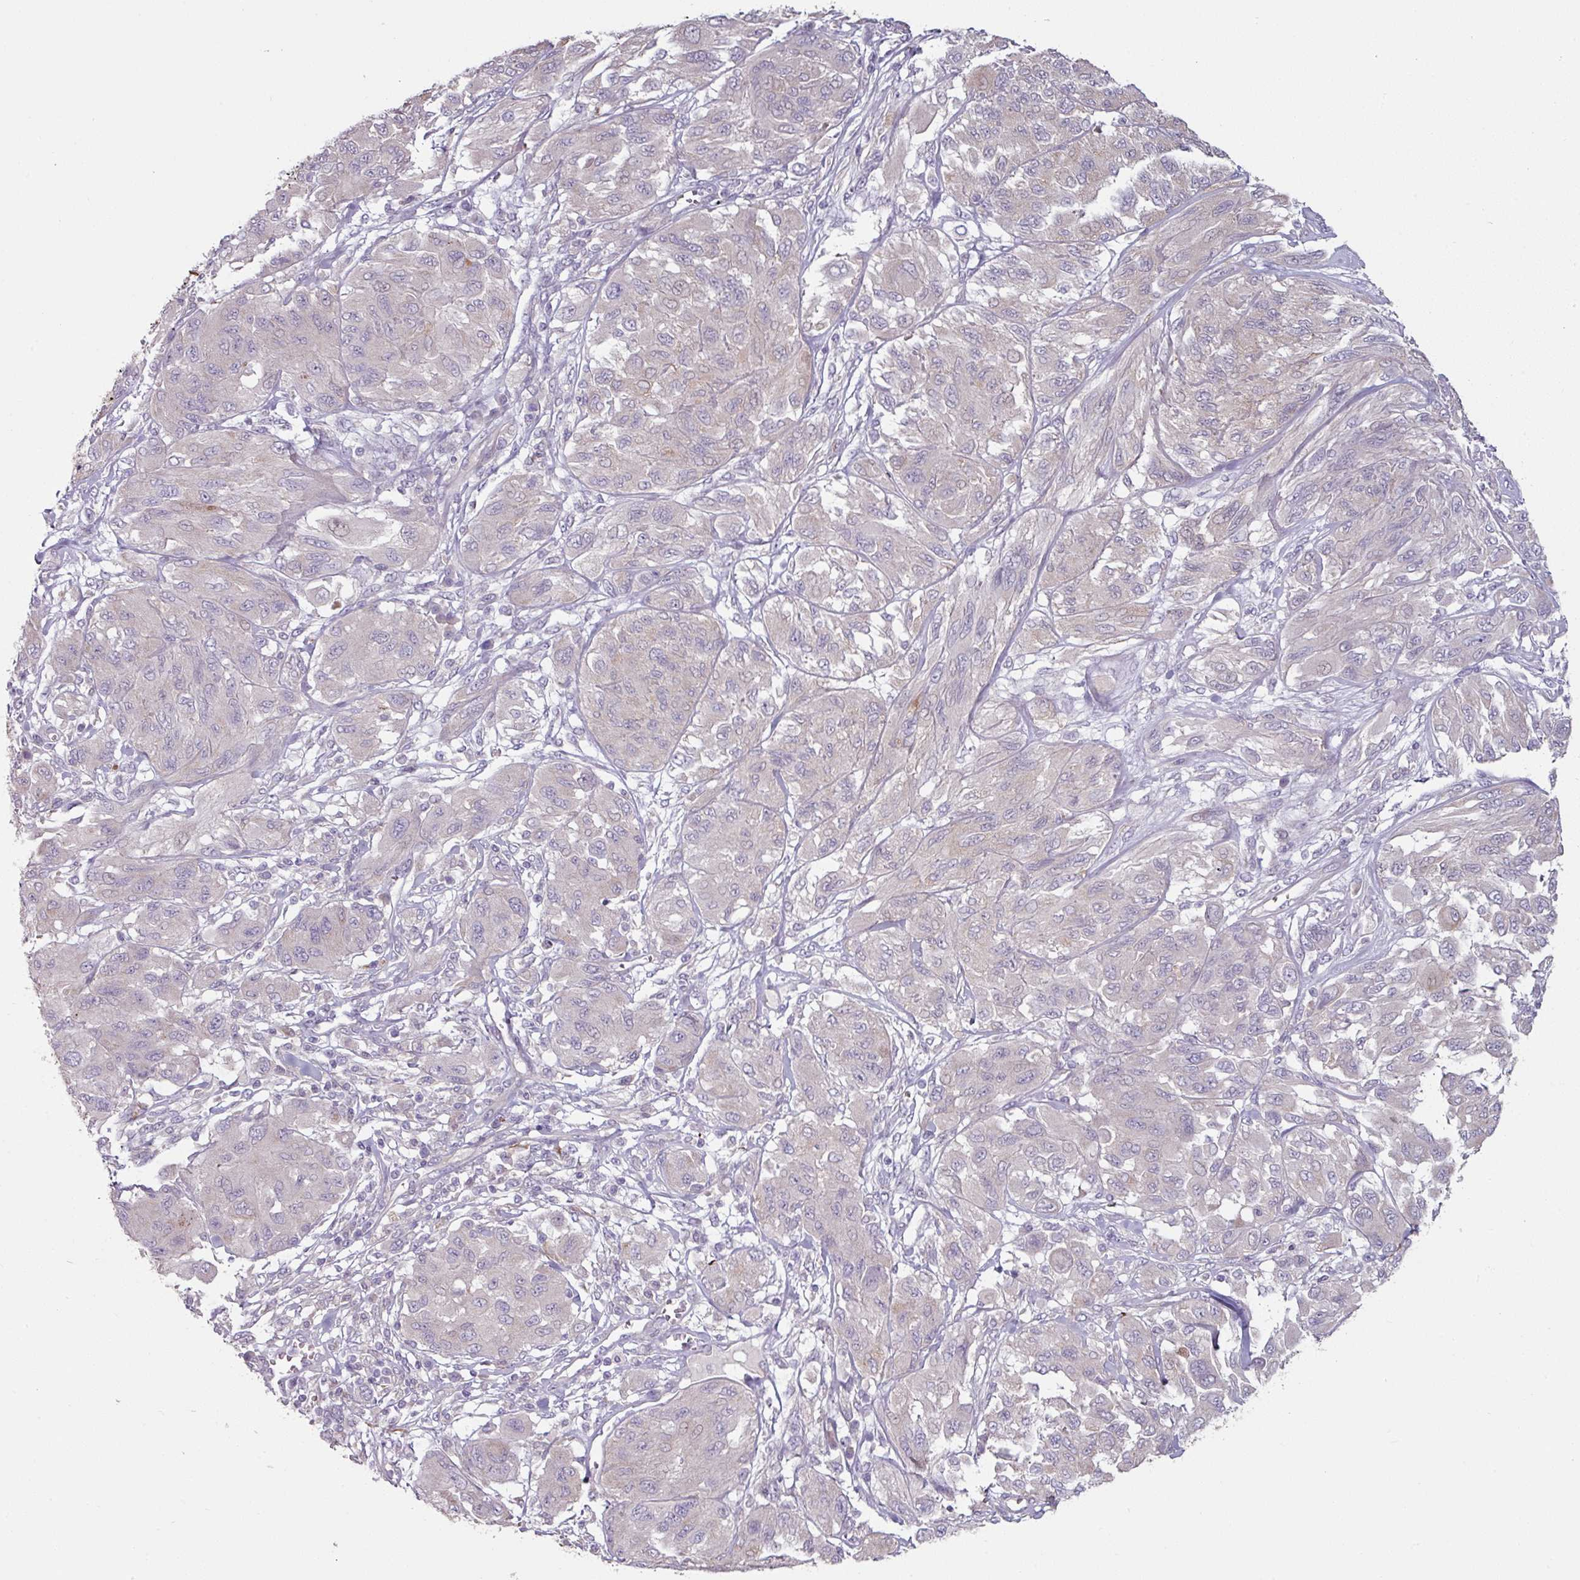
{"staining": {"intensity": "negative", "quantity": "none", "location": "none"}, "tissue": "melanoma", "cell_type": "Tumor cells", "image_type": "cancer", "snomed": [{"axis": "morphology", "description": "Malignant melanoma, NOS"}, {"axis": "topography", "description": "Skin"}], "caption": "IHC image of neoplastic tissue: human melanoma stained with DAB (3,3'-diaminobenzidine) reveals no significant protein expression in tumor cells. The staining was performed using DAB (3,3'-diaminobenzidine) to visualize the protein expression in brown, while the nuclei were stained in blue with hematoxylin (Magnification: 20x).", "gene": "MTMR14", "patient": {"sex": "female", "age": 91}}